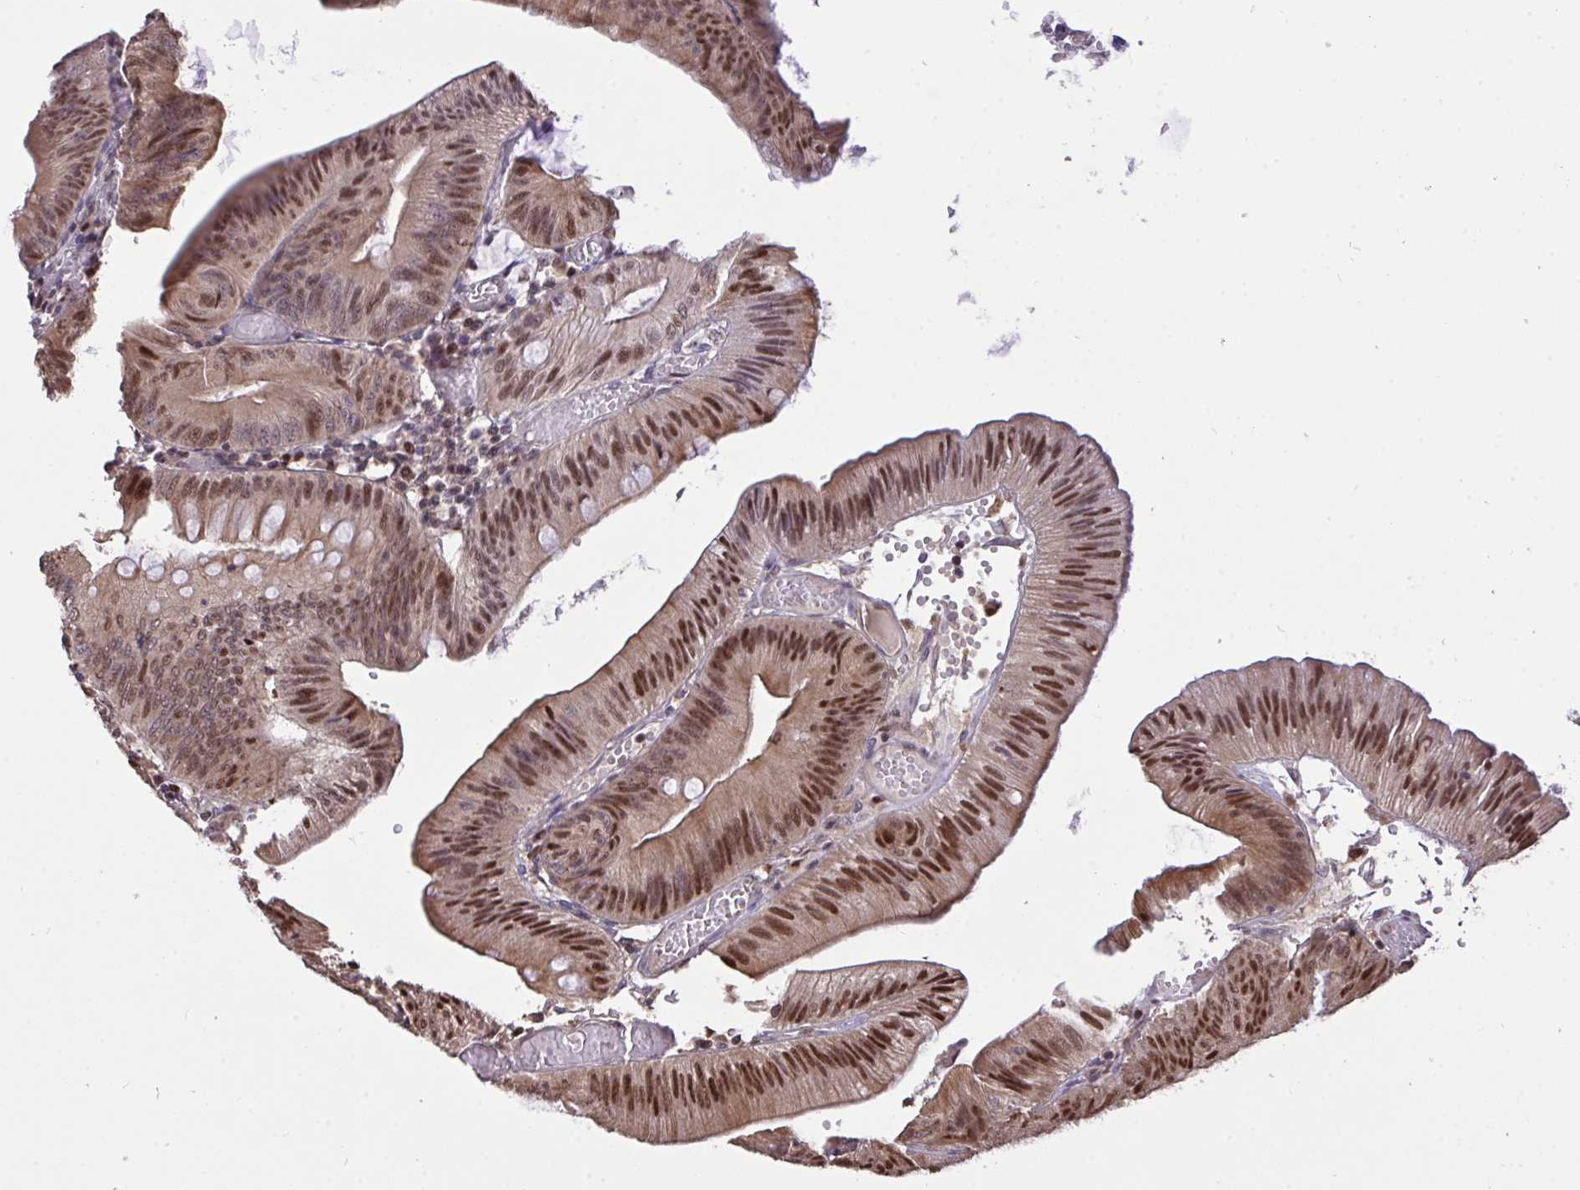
{"staining": {"intensity": "moderate", "quantity": ">75%", "location": "cytoplasmic/membranous,nuclear"}, "tissue": "colorectal cancer", "cell_type": "Tumor cells", "image_type": "cancer", "snomed": [{"axis": "morphology", "description": "Adenocarcinoma, NOS"}, {"axis": "topography", "description": "Colon"}], "caption": "The immunohistochemical stain labels moderate cytoplasmic/membranous and nuclear expression in tumor cells of colorectal adenocarcinoma tissue.", "gene": "C19orf54", "patient": {"sex": "male", "age": 84}}